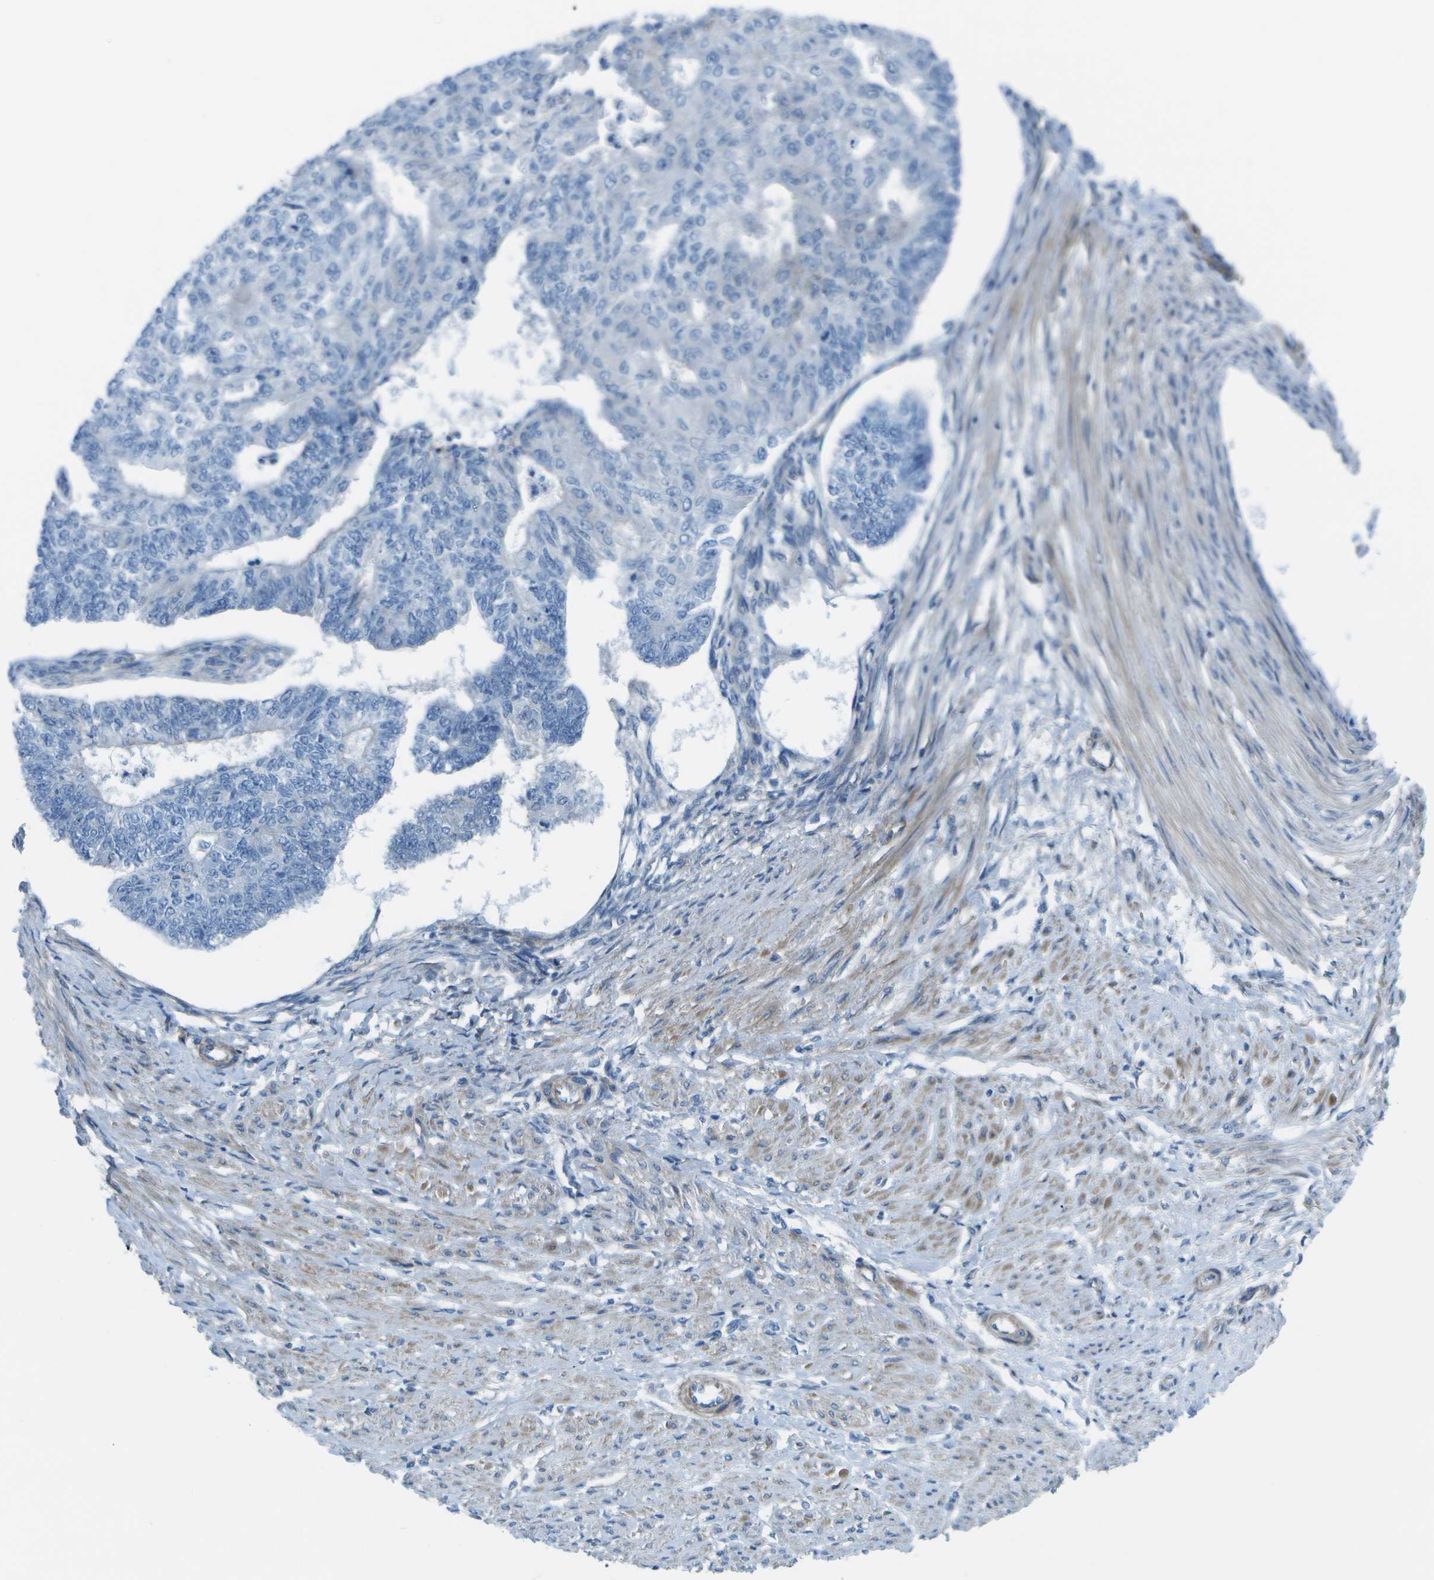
{"staining": {"intensity": "negative", "quantity": "none", "location": "none"}, "tissue": "endometrial cancer", "cell_type": "Tumor cells", "image_type": "cancer", "snomed": [{"axis": "morphology", "description": "Adenocarcinoma, NOS"}, {"axis": "topography", "description": "Endometrium"}], "caption": "Endometrial cancer was stained to show a protein in brown. There is no significant positivity in tumor cells.", "gene": "SORBS3", "patient": {"sex": "female", "age": 32}}